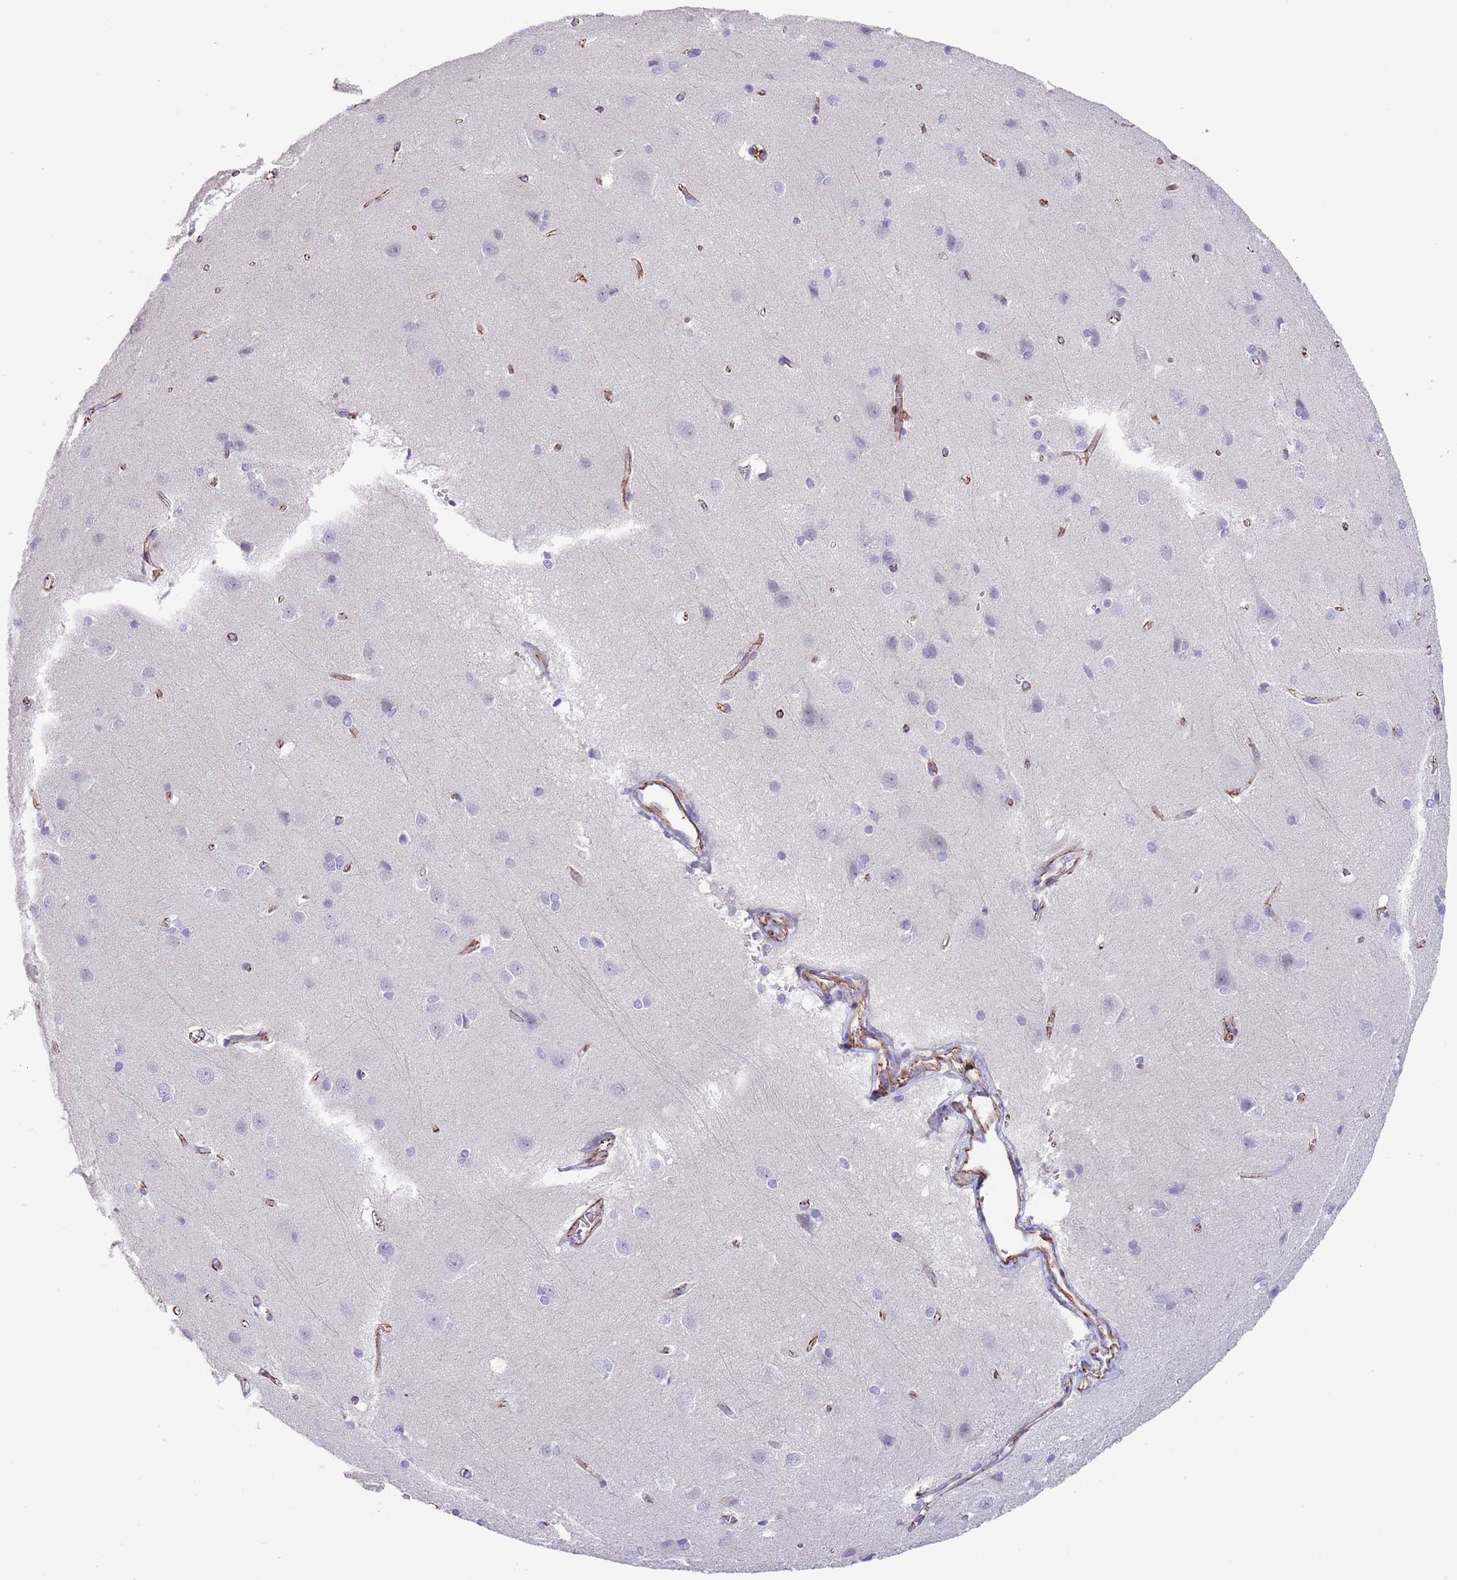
{"staining": {"intensity": "moderate", "quantity": ">75%", "location": "cytoplasmic/membranous"}, "tissue": "cerebral cortex", "cell_type": "Endothelial cells", "image_type": "normal", "snomed": [{"axis": "morphology", "description": "Normal tissue, NOS"}, {"axis": "topography", "description": "Cerebral cortex"}], "caption": "Endothelial cells reveal moderate cytoplasmic/membranous staining in approximately >75% of cells in unremarkable cerebral cortex.", "gene": "OR5A2", "patient": {"sex": "male", "age": 37}}